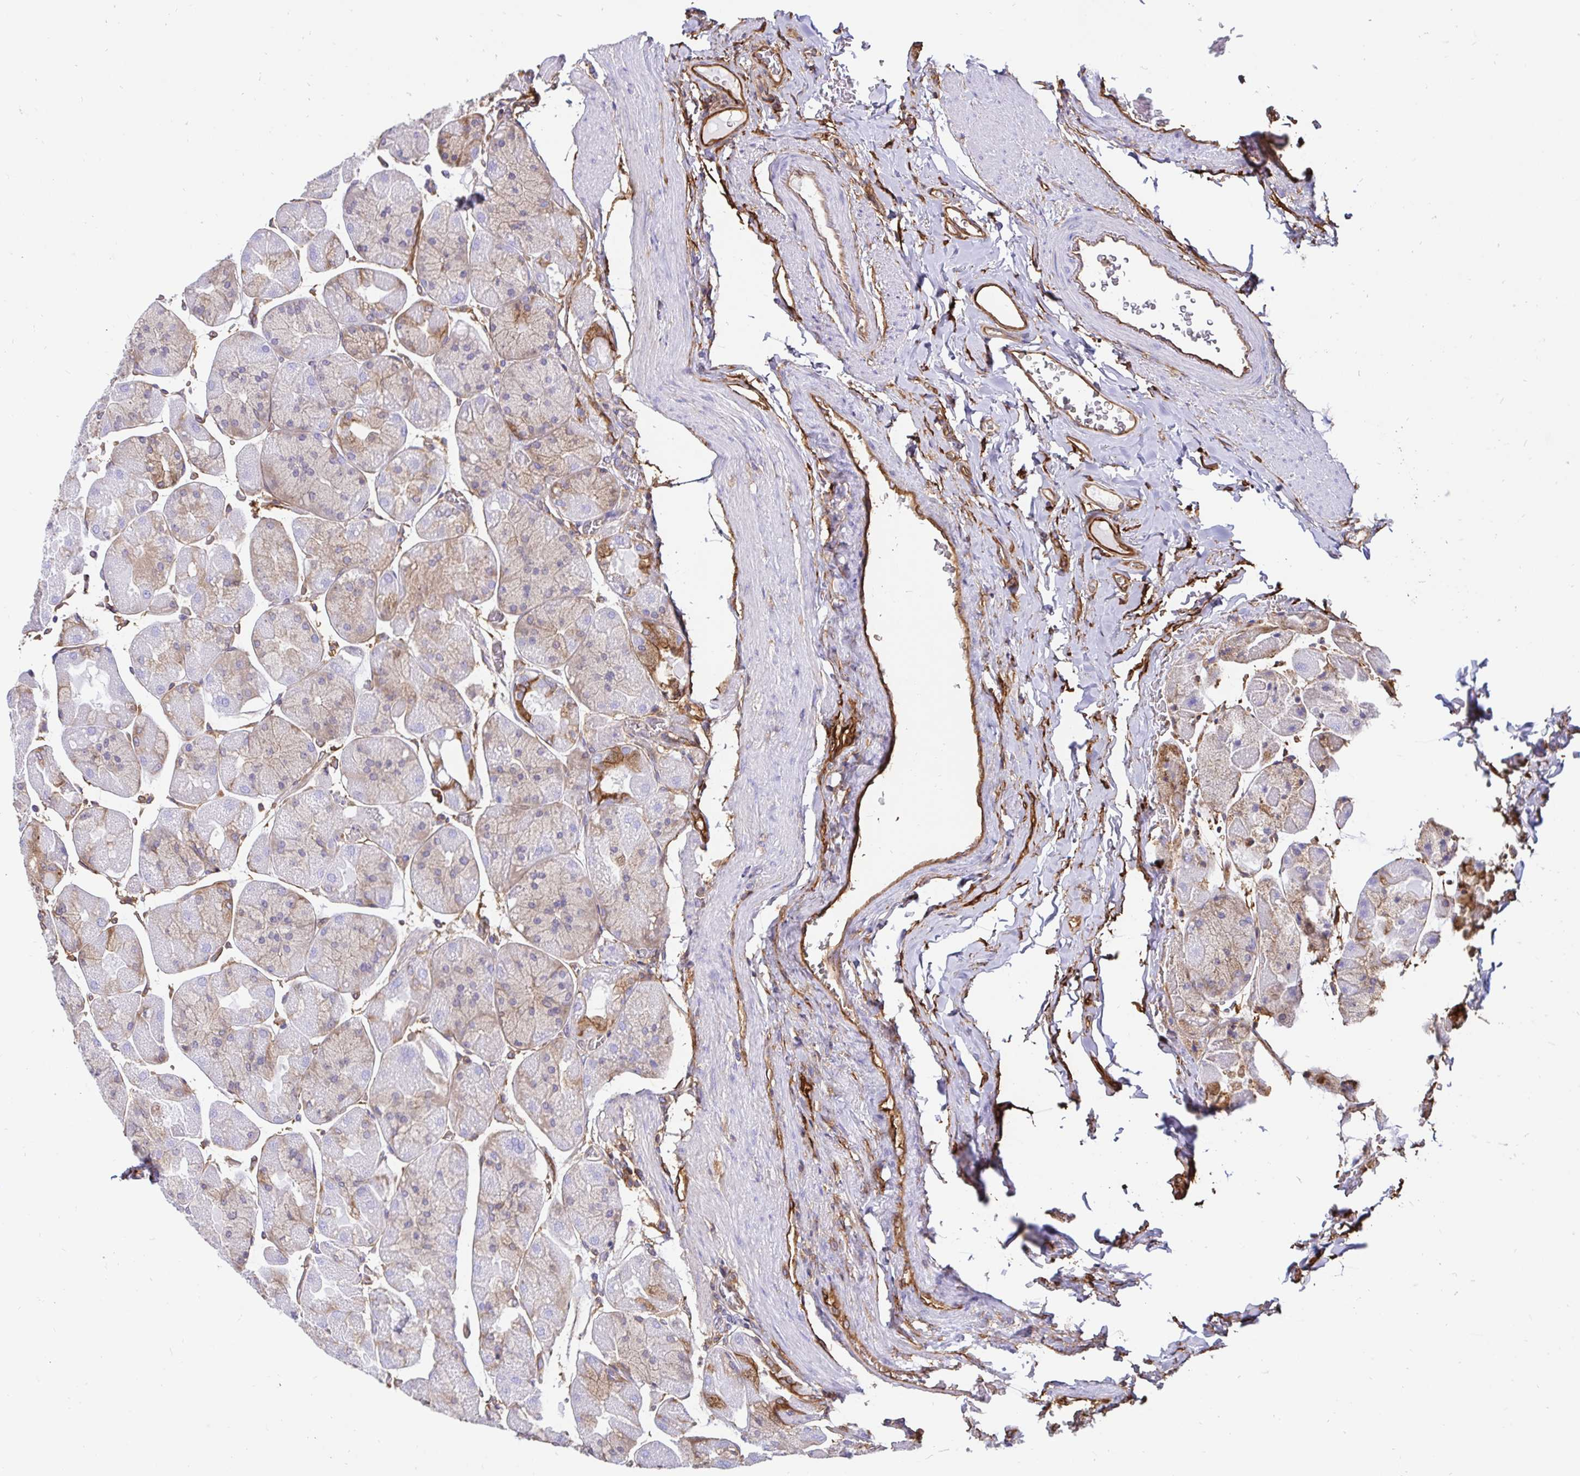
{"staining": {"intensity": "weak", "quantity": "25%-75%", "location": "cytoplasmic/membranous"}, "tissue": "stomach", "cell_type": "Glandular cells", "image_type": "normal", "snomed": [{"axis": "morphology", "description": "Normal tissue, NOS"}, {"axis": "topography", "description": "Stomach"}], "caption": "An image showing weak cytoplasmic/membranous expression in approximately 25%-75% of glandular cells in benign stomach, as visualized by brown immunohistochemical staining.", "gene": "ANXA2", "patient": {"sex": "female", "age": 61}}